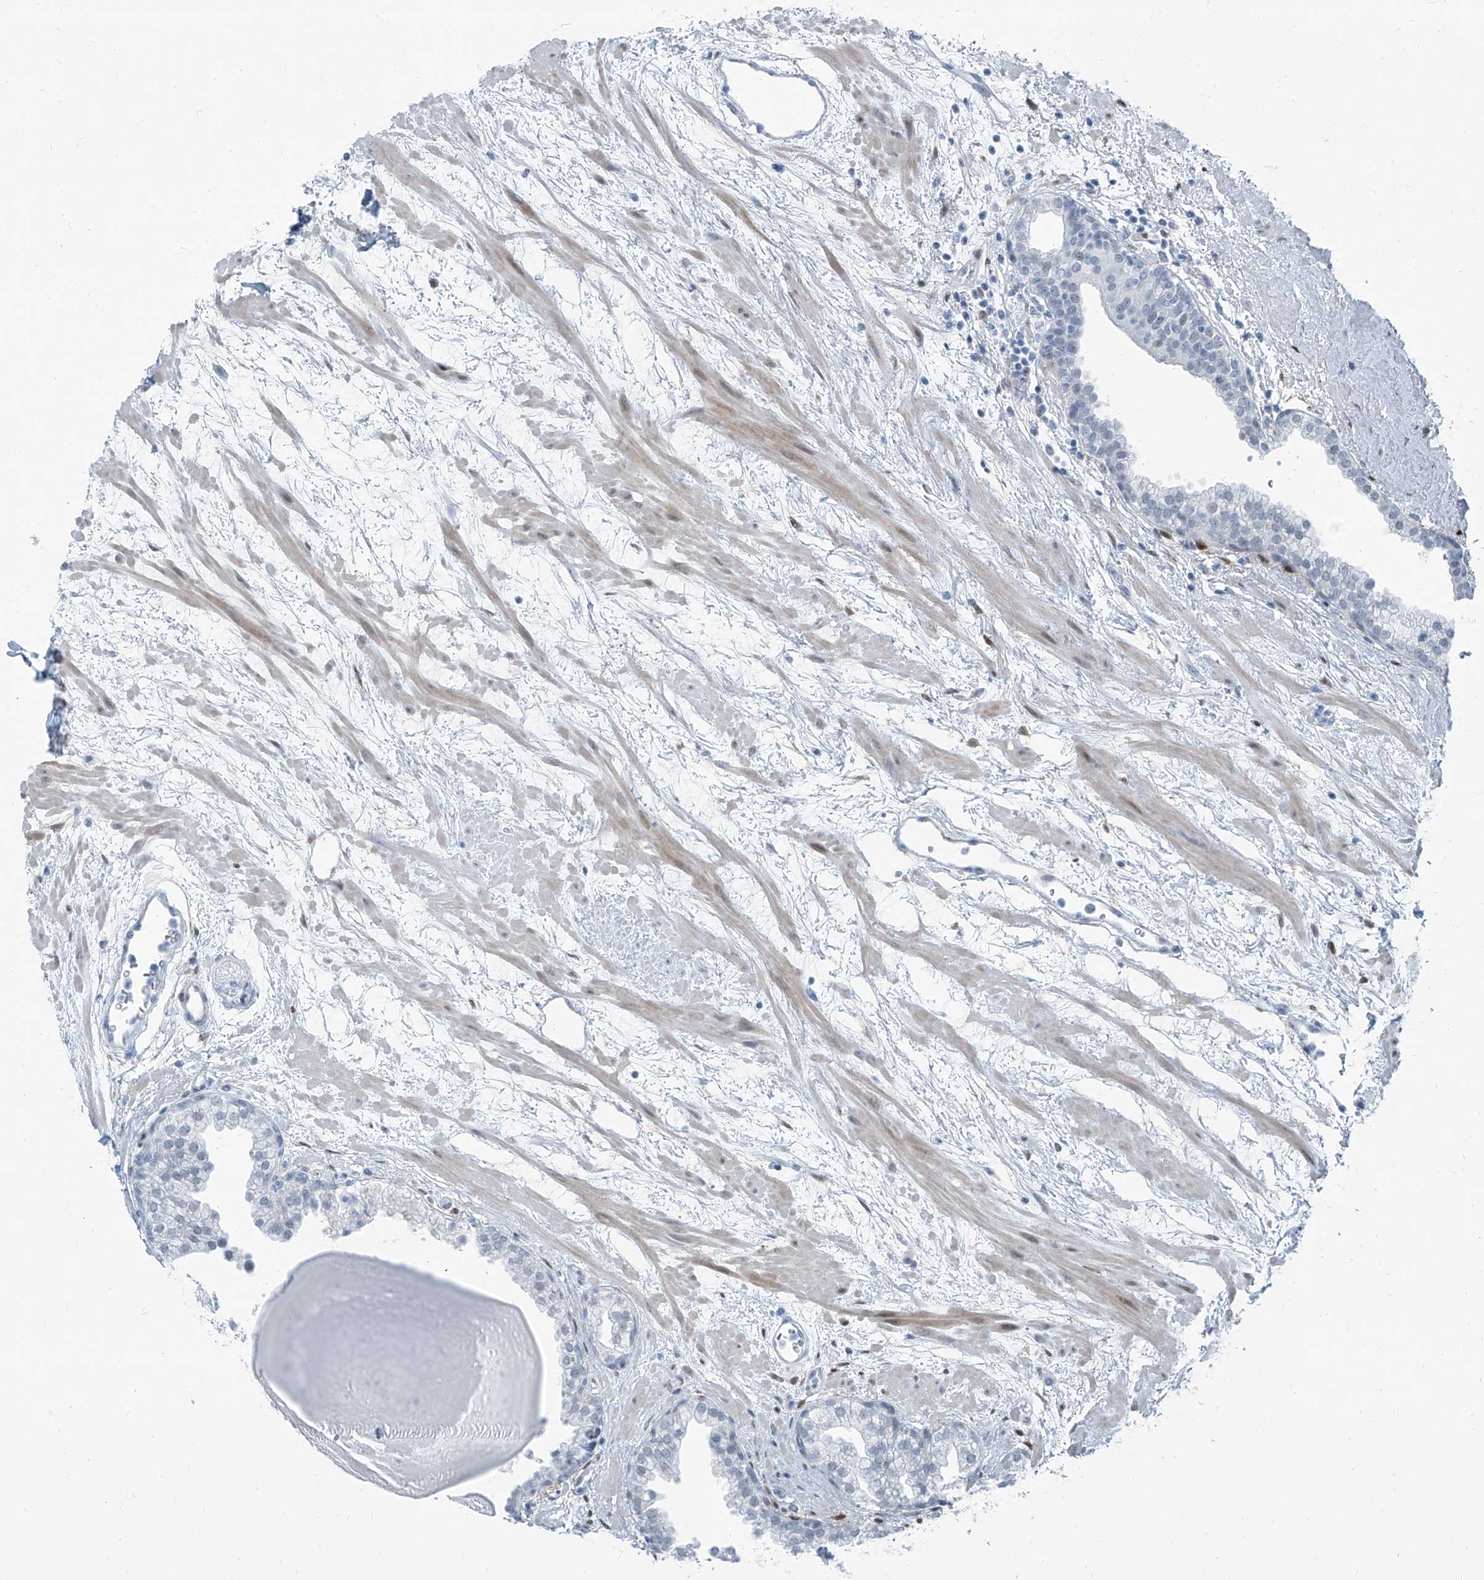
{"staining": {"intensity": "negative", "quantity": "none", "location": "none"}, "tissue": "prostate", "cell_type": "Glandular cells", "image_type": "normal", "snomed": [{"axis": "morphology", "description": "Normal tissue, NOS"}, {"axis": "topography", "description": "Prostate"}], "caption": "Immunohistochemical staining of normal human prostate demonstrates no significant positivity in glandular cells.", "gene": "RGN", "patient": {"sex": "male", "age": 48}}